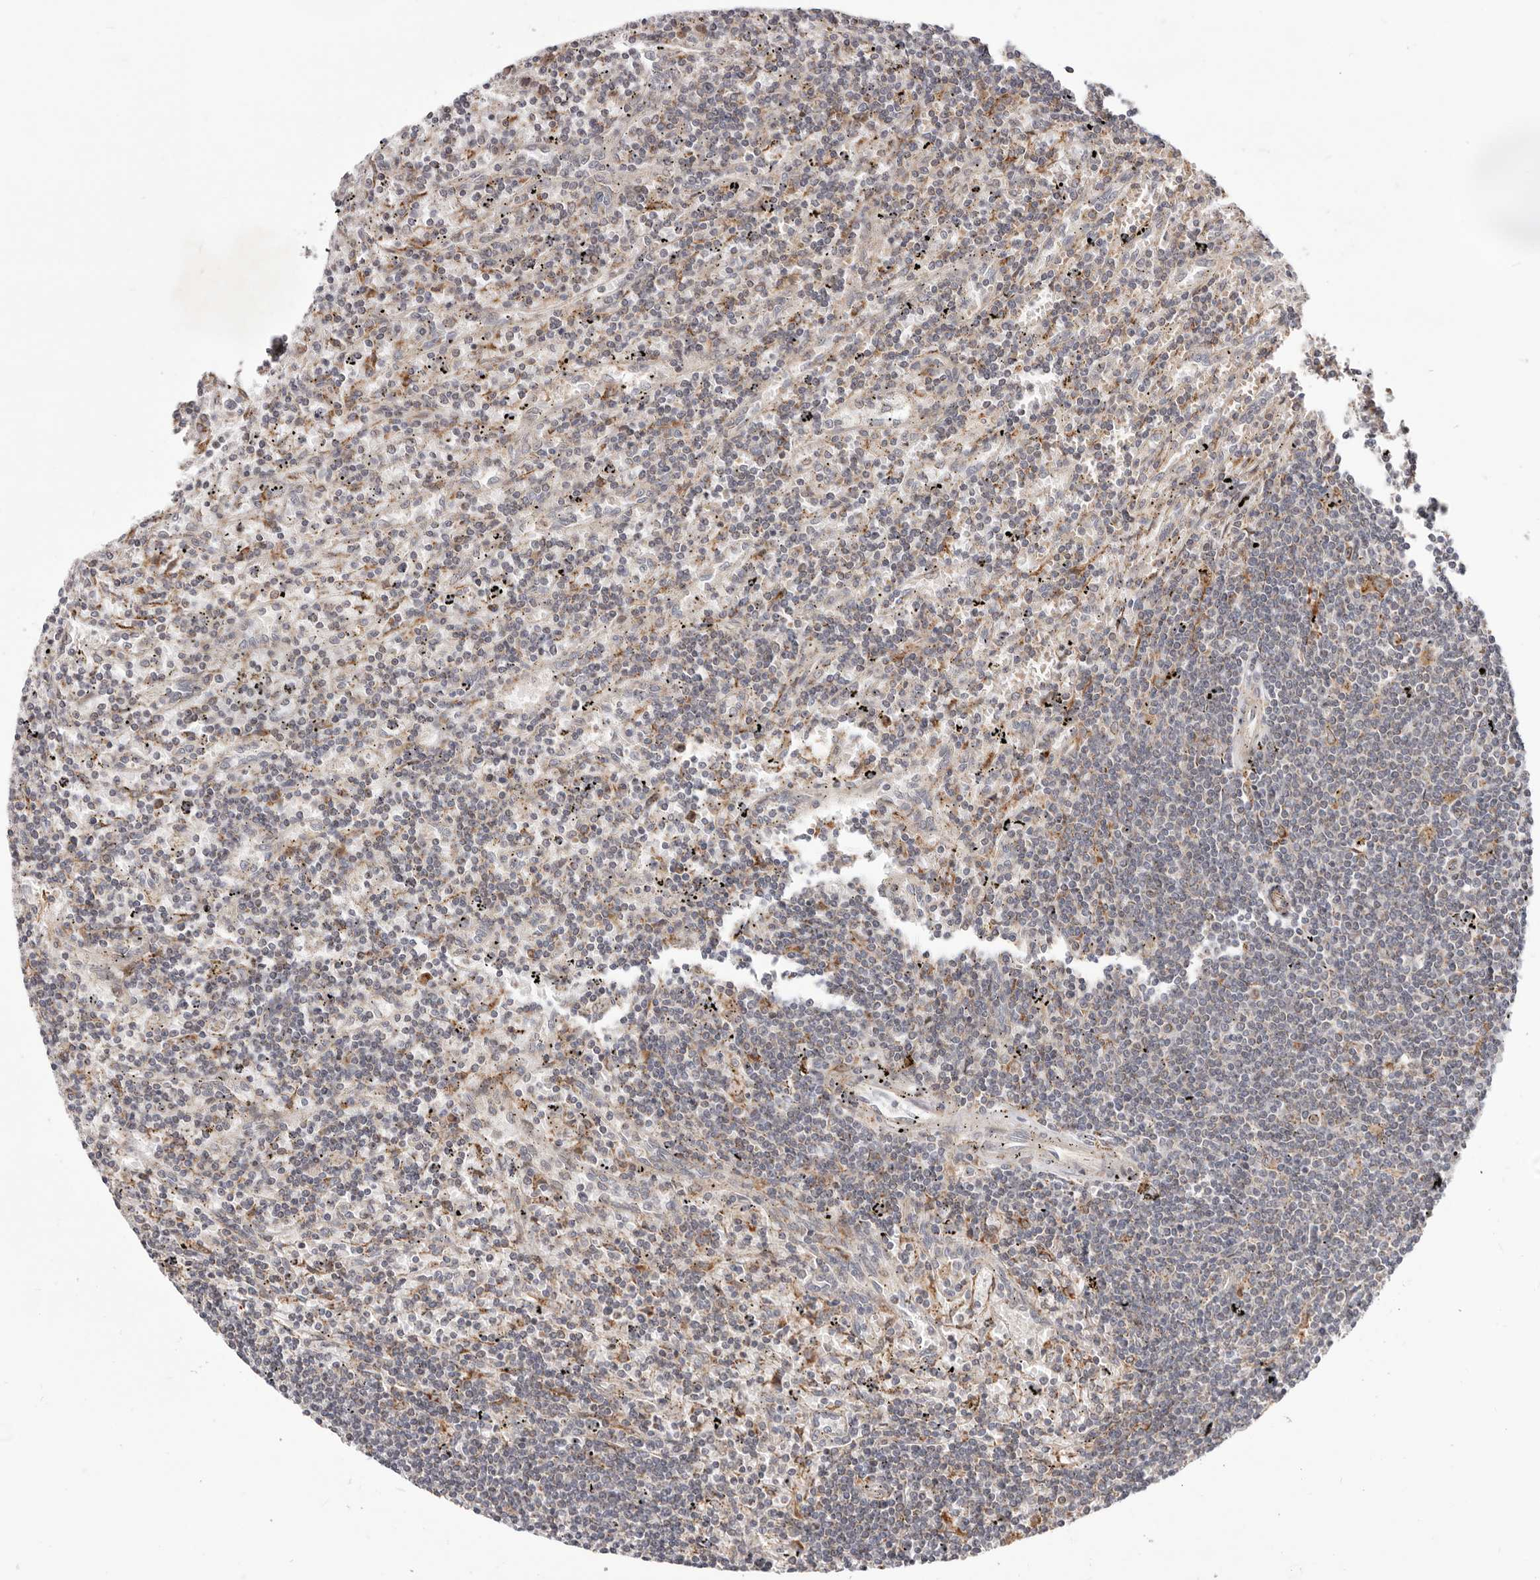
{"staining": {"intensity": "negative", "quantity": "none", "location": "none"}, "tissue": "lymphoma", "cell_type": "Tumor cells", "image_type": "cancer", "snomed": [{"axis": "morphology", "description": "Malignant lymphoma, non-Hodgkin's type, Low grade"}, {"axis": "topography", "description": "Spleen"}], "caption": "Human lymphoma stained for a protein using immunohistochemistry exhibits no expression in tumor cells.", "gene": "TOR3A", "patient": {"sex": "male", "age": 76}}